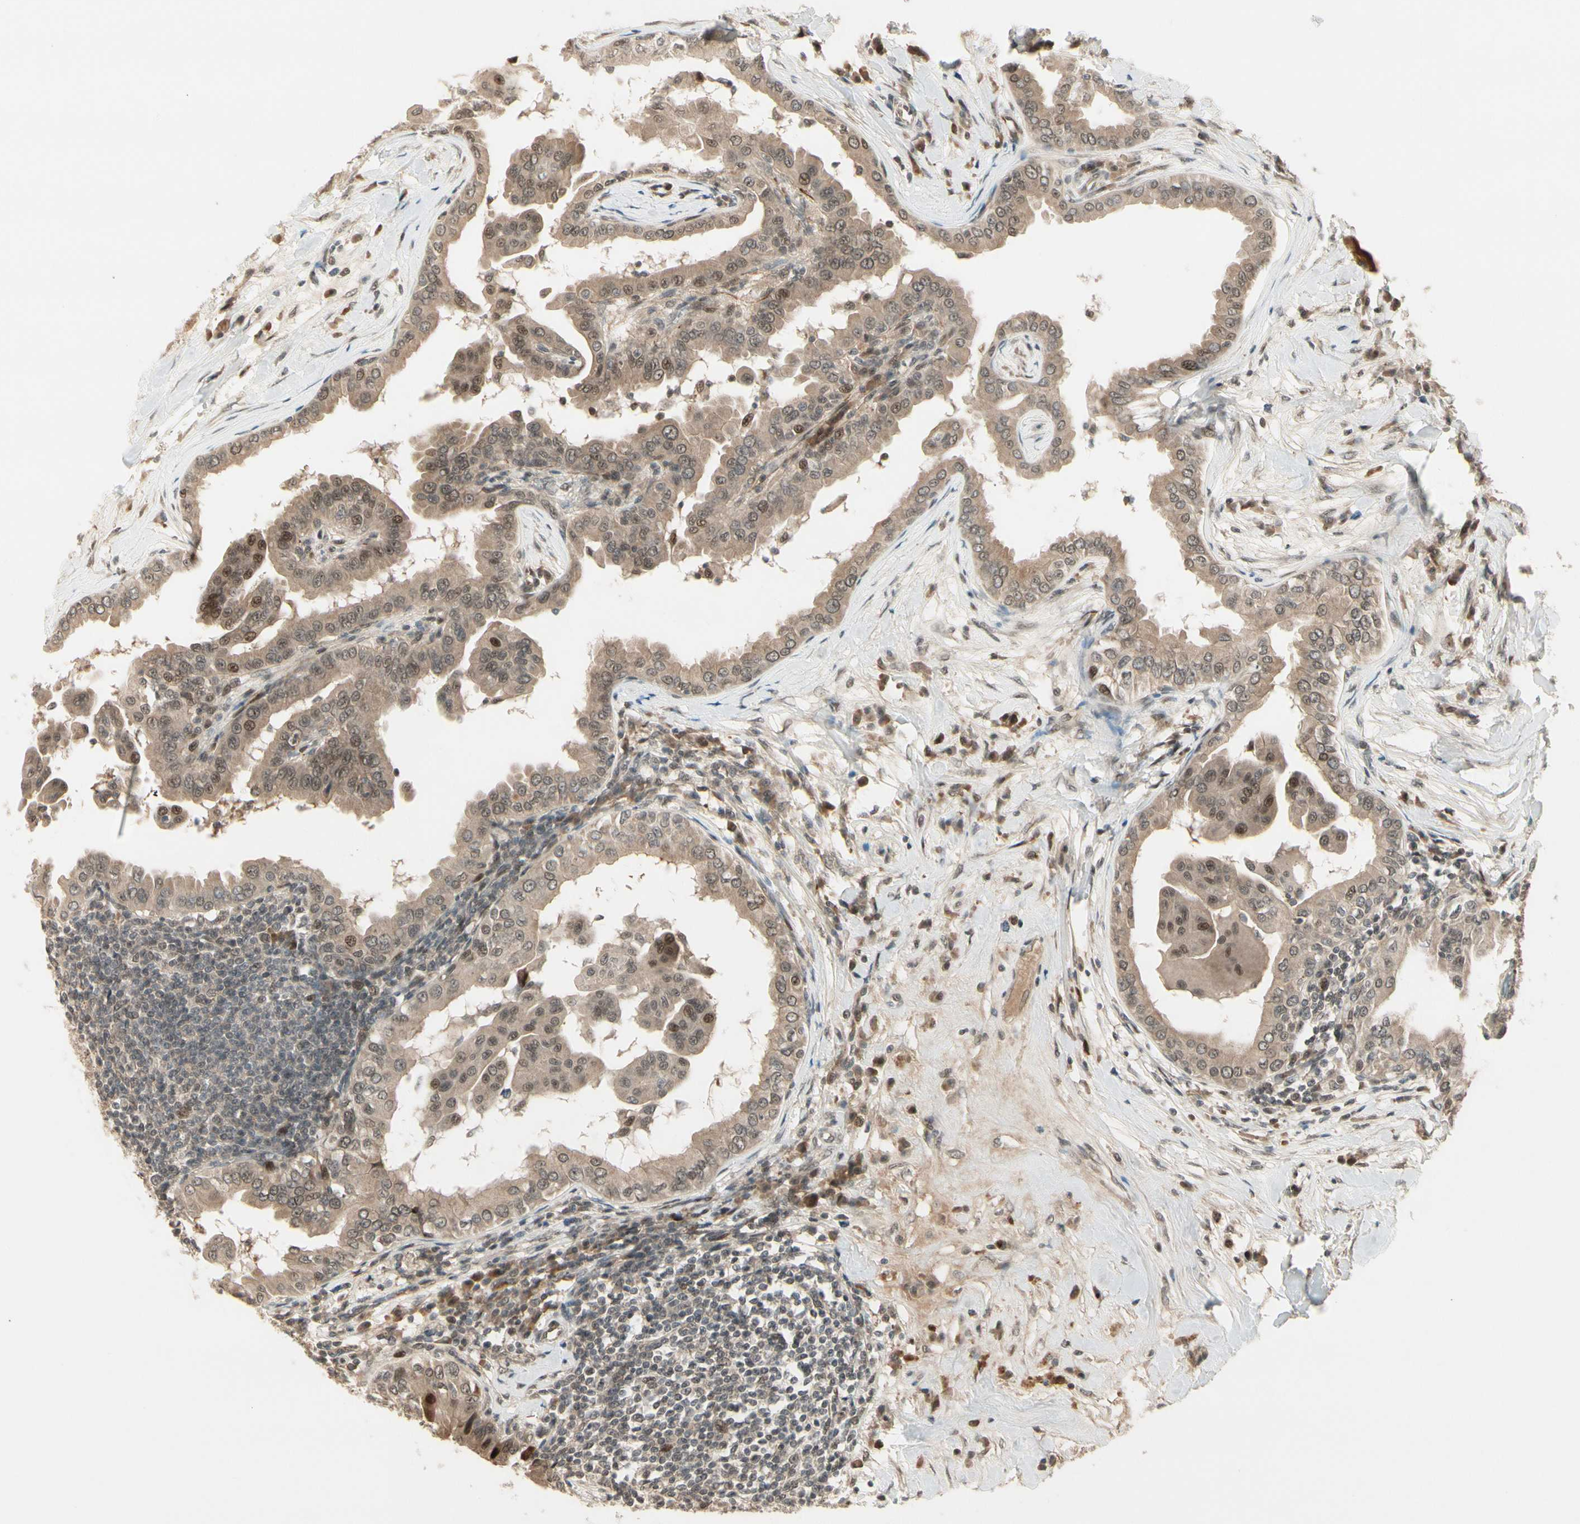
{"staining": {"intensity": "moderate", "quantity": "<25%", "location": "nuclear"}, "tissue": "thyroid cancer", "cell_type": "Tumor cells", "image_type": "cancer", "snomed": [{"axis": "morphology", "description": "Papillary adenocarcinoma, NOS"}, {"axis": "topography", "description": "Thyroid gland"}], "caption": "Immunohistochemistry (IHC) photomicrograph of neoplastic tissue: human thyroid cancer stained using immunohistochemistry (IHC) demonstrates low levels of moderate protein expression localized specifically in the nuclear of tumor cells, appearing as a nuclear brown color.", "gene": "CDK11A", "patient": {"sex": "male", "age": 33}}